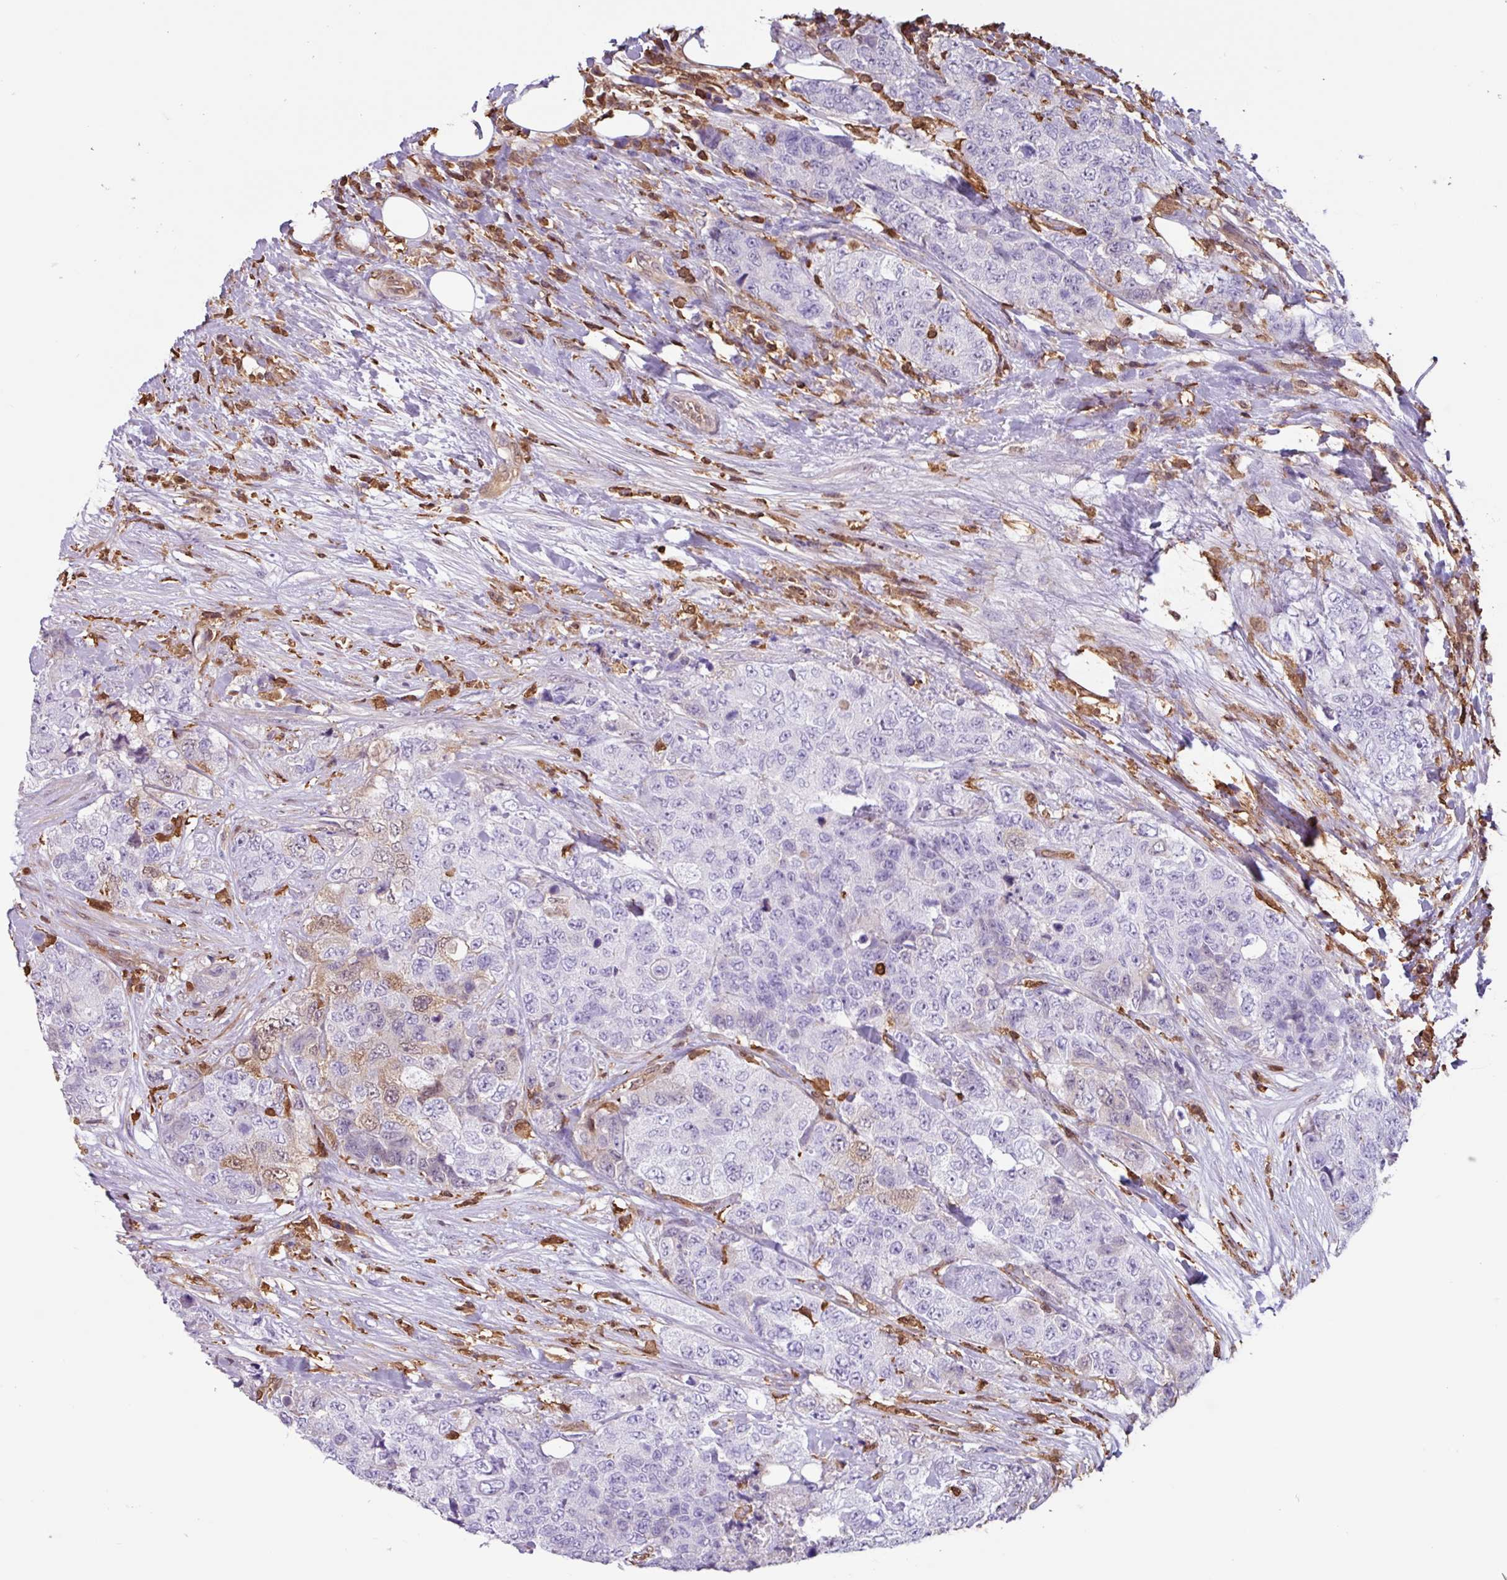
{"staining": {"intensity": "negative", "quantity": "none", "location": "none"}, "tissue": "urothelial cancer", "cell_type": "Tumor cells", "image_type": "cancer", "snomed": [{"axis": "morphology", "description": "Urothelial carcinoma, High grade"}, {"axis": "topography", "description": "Urinary bladder"}], "caption": "Urothelial cancer stained for a protein using immunohistochemistry (IHC) shows no expression tumor cells.", "gene": "ARHGDIB", "patient": {"sex": "female", "age": 78}}